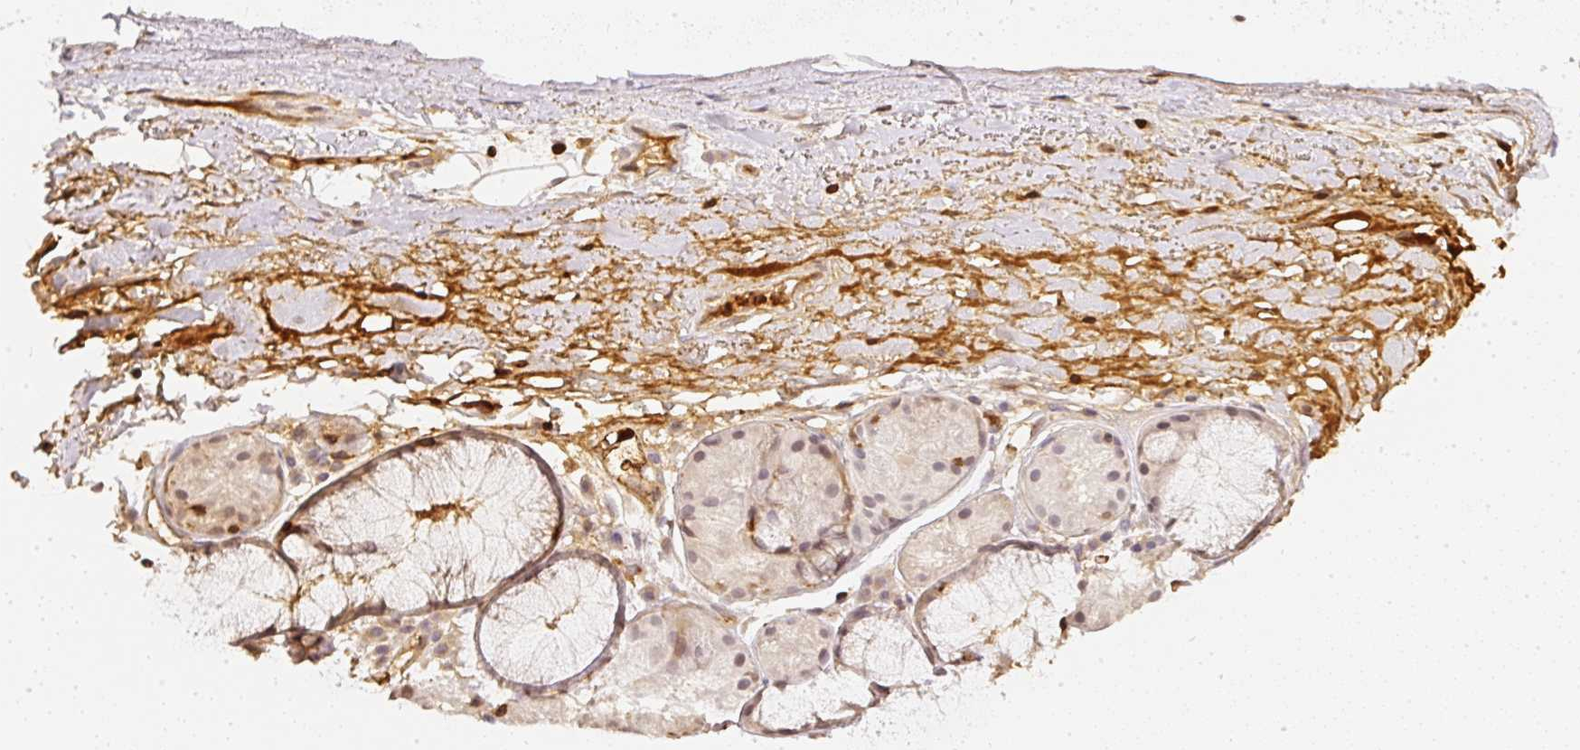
{"staining": {"intensity": "weak", "quantity": ">75%", "location": "cytoplasmic/membranous"}, "tissue": "adipose tissue", "cell_type": "Adipocytes", "image_type": "normal", "snomed": [{"axis": "morphology", "description": "Normal tissue, NOS"}, {"axis": "topography", "description": "Cartilage tissue"}, {"axis": "topography", "description": "Nasopharynx"}, {"axis": "topography", "description": "Thyroid gland"}], "caption": "A brown stain highlights weak cytoplasmic/membranous expression of a protein in adipocytes of benign adipose tissue. (Stains: DAB (3,3'-diaminobenzidine) in brown, nuclei in blue, Microscopy: brightfield microscopy at high magnification).", "gene": "PFN1", "patient": {"sex": "male", "age": 63}}